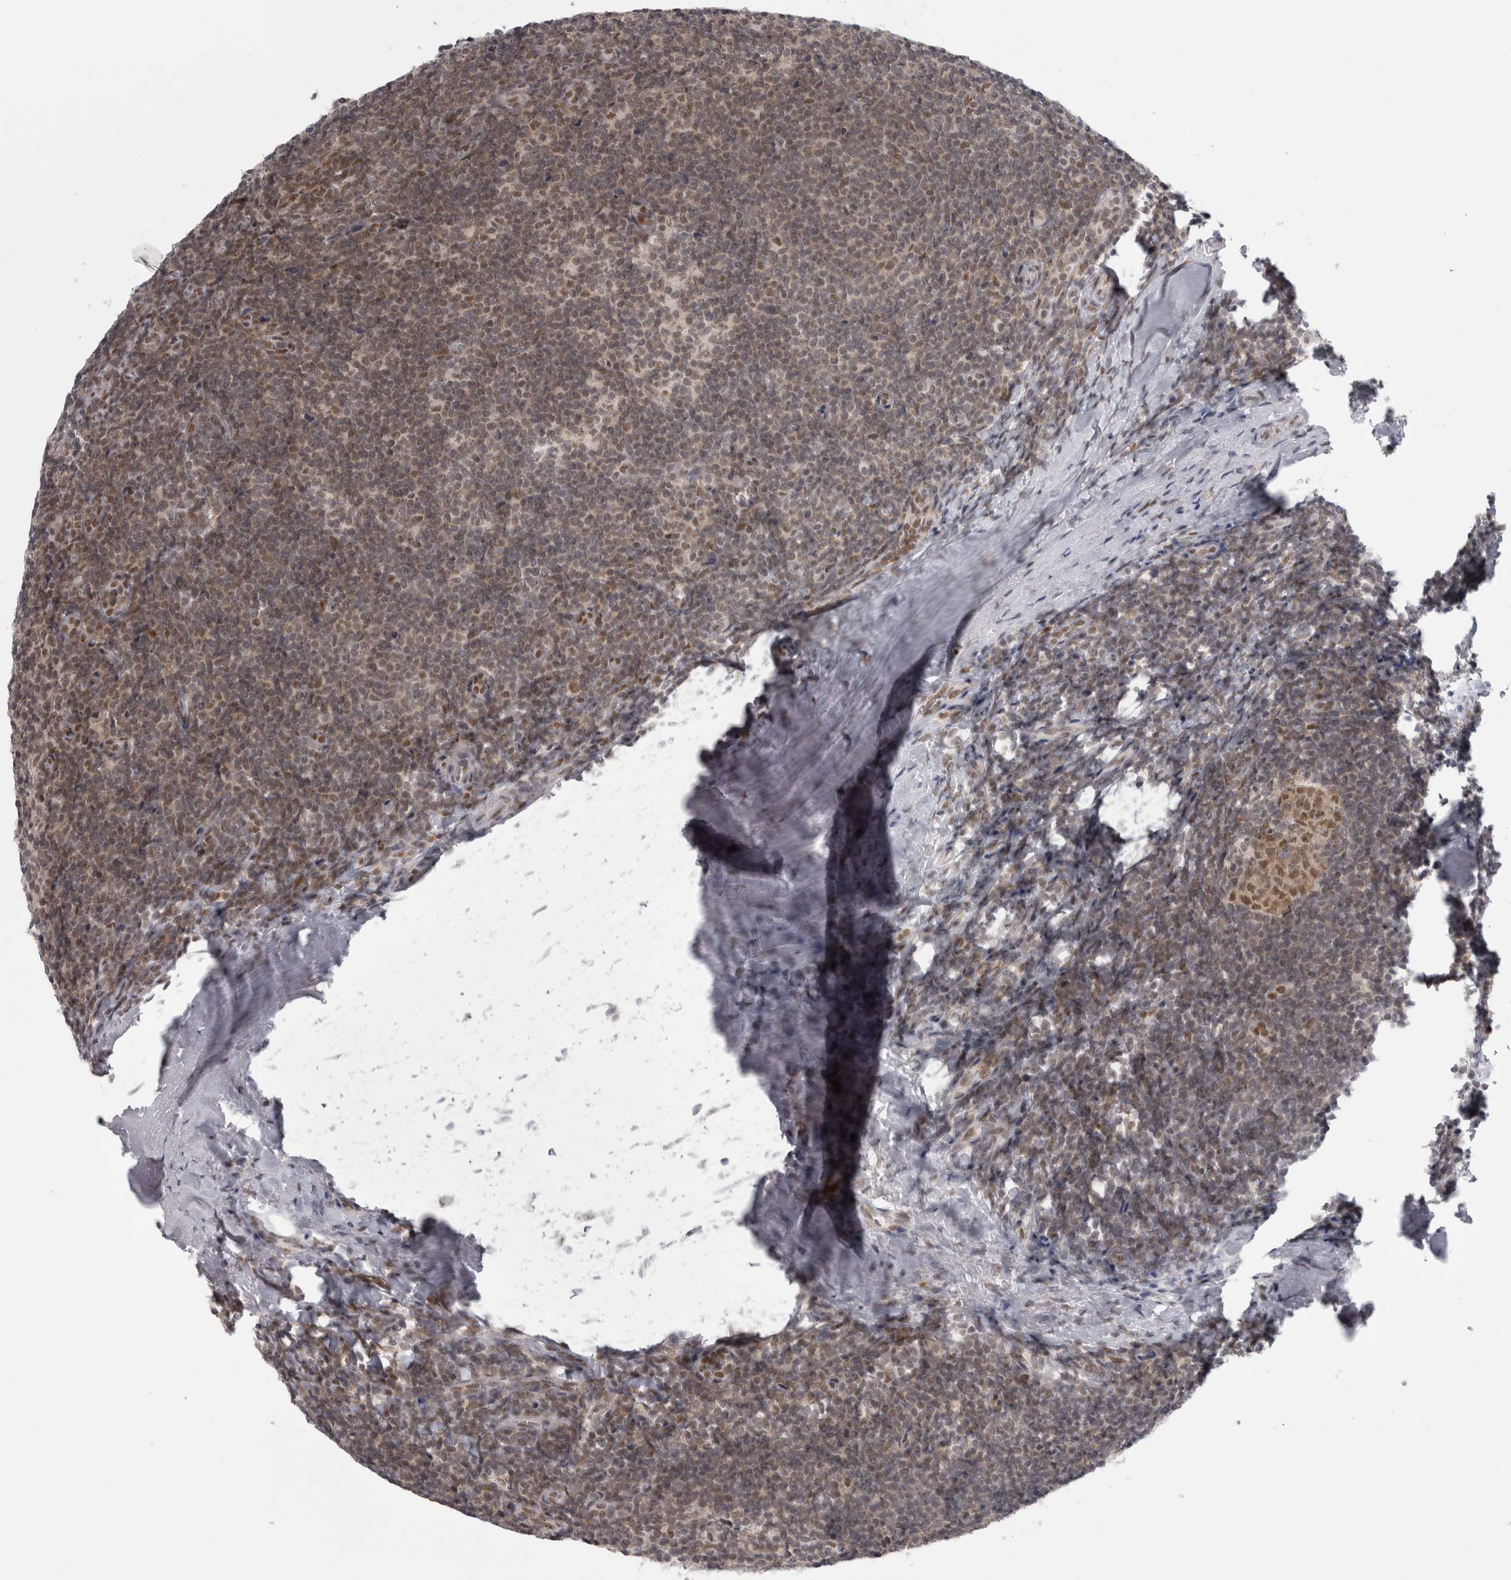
{"staining": {"intensity": "moderate", "quantity": "25%-75%", "location": "cytoplasmic/membranous,nuclear"}, "tissue": "tonsil", "cell_type": "Germinal center cells", "image_type": "normal", "snomed": [{"axis": "morphology", "description": "Normal tissue, NOS"}, {"axis": "topography", "description": "Tonsil"}], "caption": "Protein expression analysis of normal tonsil demonstrates moderate cytoplasmic/membranous,nuclear expression in approximately 25%-75% of germinal center cells.", "gene": "PSMB2", "patient": {"sex": "male", "age": 37}}